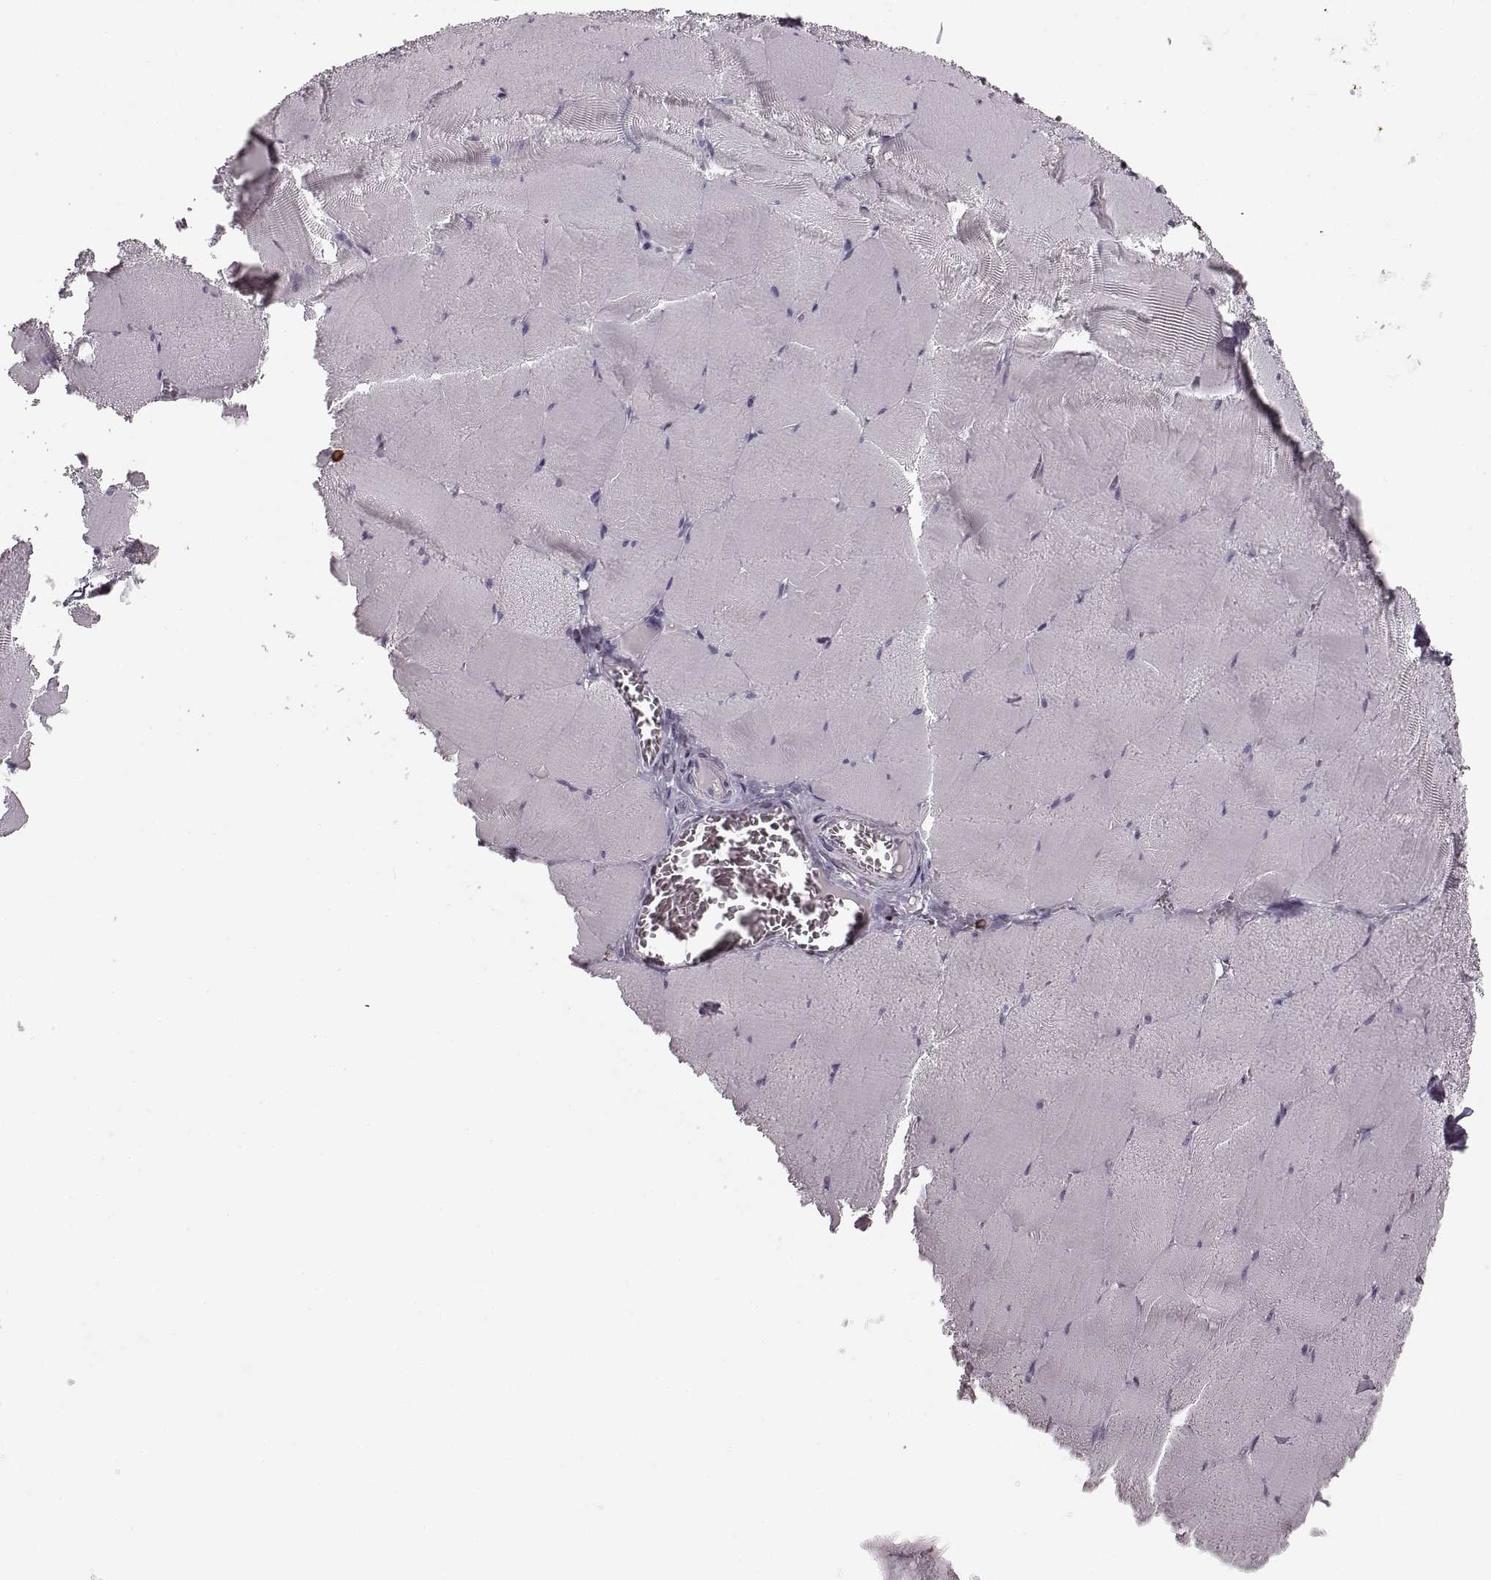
{"staining": {"intensity": "negative", "quantity": "none", "location": "none"}, "tissue": "skeletal muscle", "cell_type": "Myocytes", "image_type": "normal", "snomed": [{"axis": "morphology", "description": "Normal tissue, NOS"}, {"axis": "morphology", "description": "Malignant melanoma, Metastatic site"}, {"axis": "topography", "description": "Skeletal muscle"}], "caption": "A high-resolution image shows immunohistochemistry (IHC) staining of benign skeletal muscle, which shows no significant positivity in myocytes.", "gene": "CNTN1", "patient": {"sex": "male", "age": 50}}